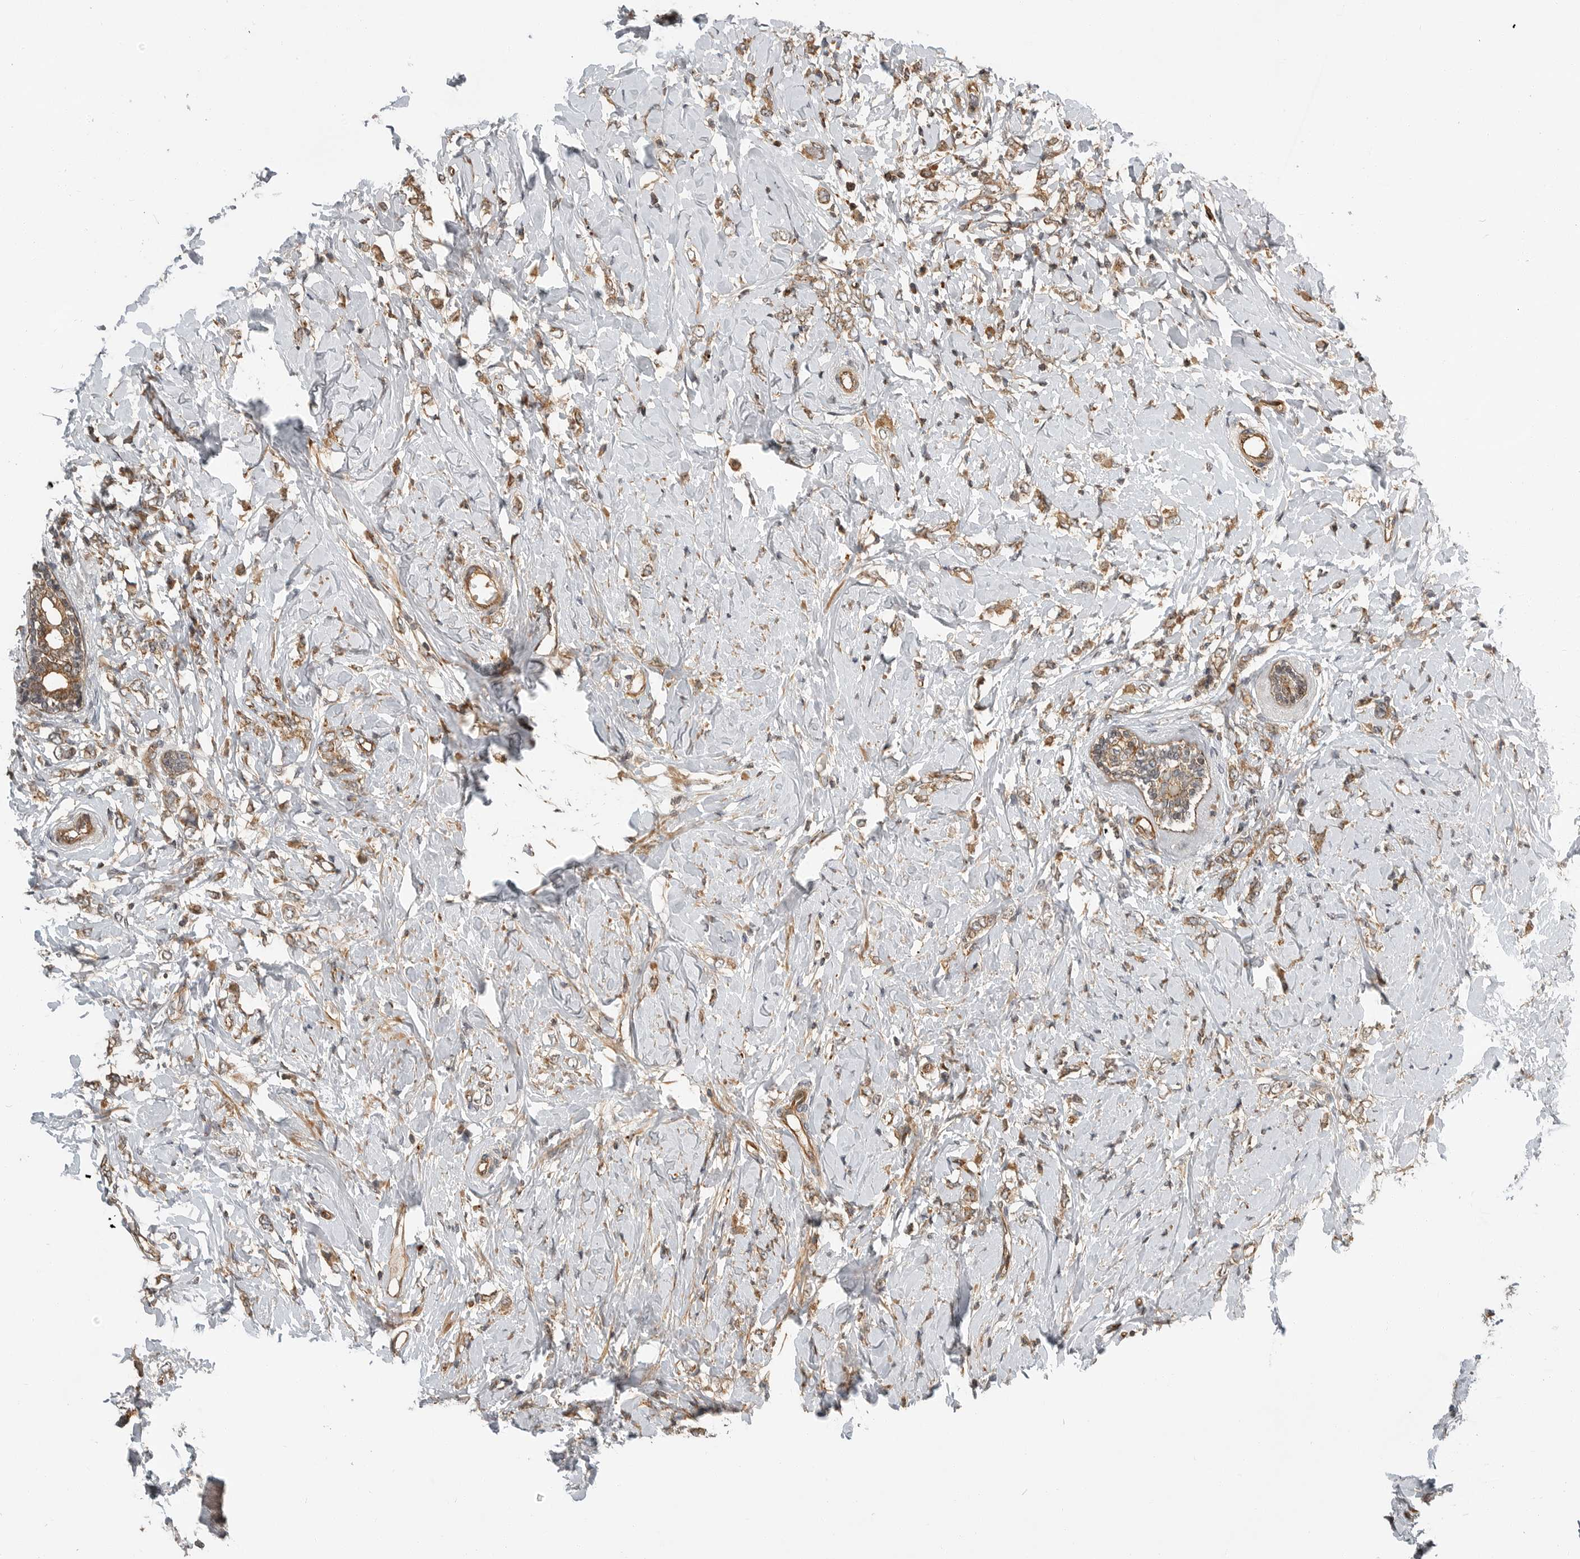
{"staining": {"intensity": "weak", "quantity": ">75%", "location": "cytoplasmic/membranous"}, "tissue": "breast cancer", "cell_type": "Tumor cells", "image_type": "cancer", "snomed": [{"axis": "morphology", "description": "Normal tissue, NOS"}, {"axis": "morphology", "description": "Lobular carcinoma"}, {"axis": "topography", "description": "Breast"}], "caption": "Human breast cancer stained for a protein (brown) exhibits weak cytoplasmic/membranous positive positivity in about >75% of tumor cells.", "gene": "STRAP", "patient": {"sex": "female", "age": 47}}